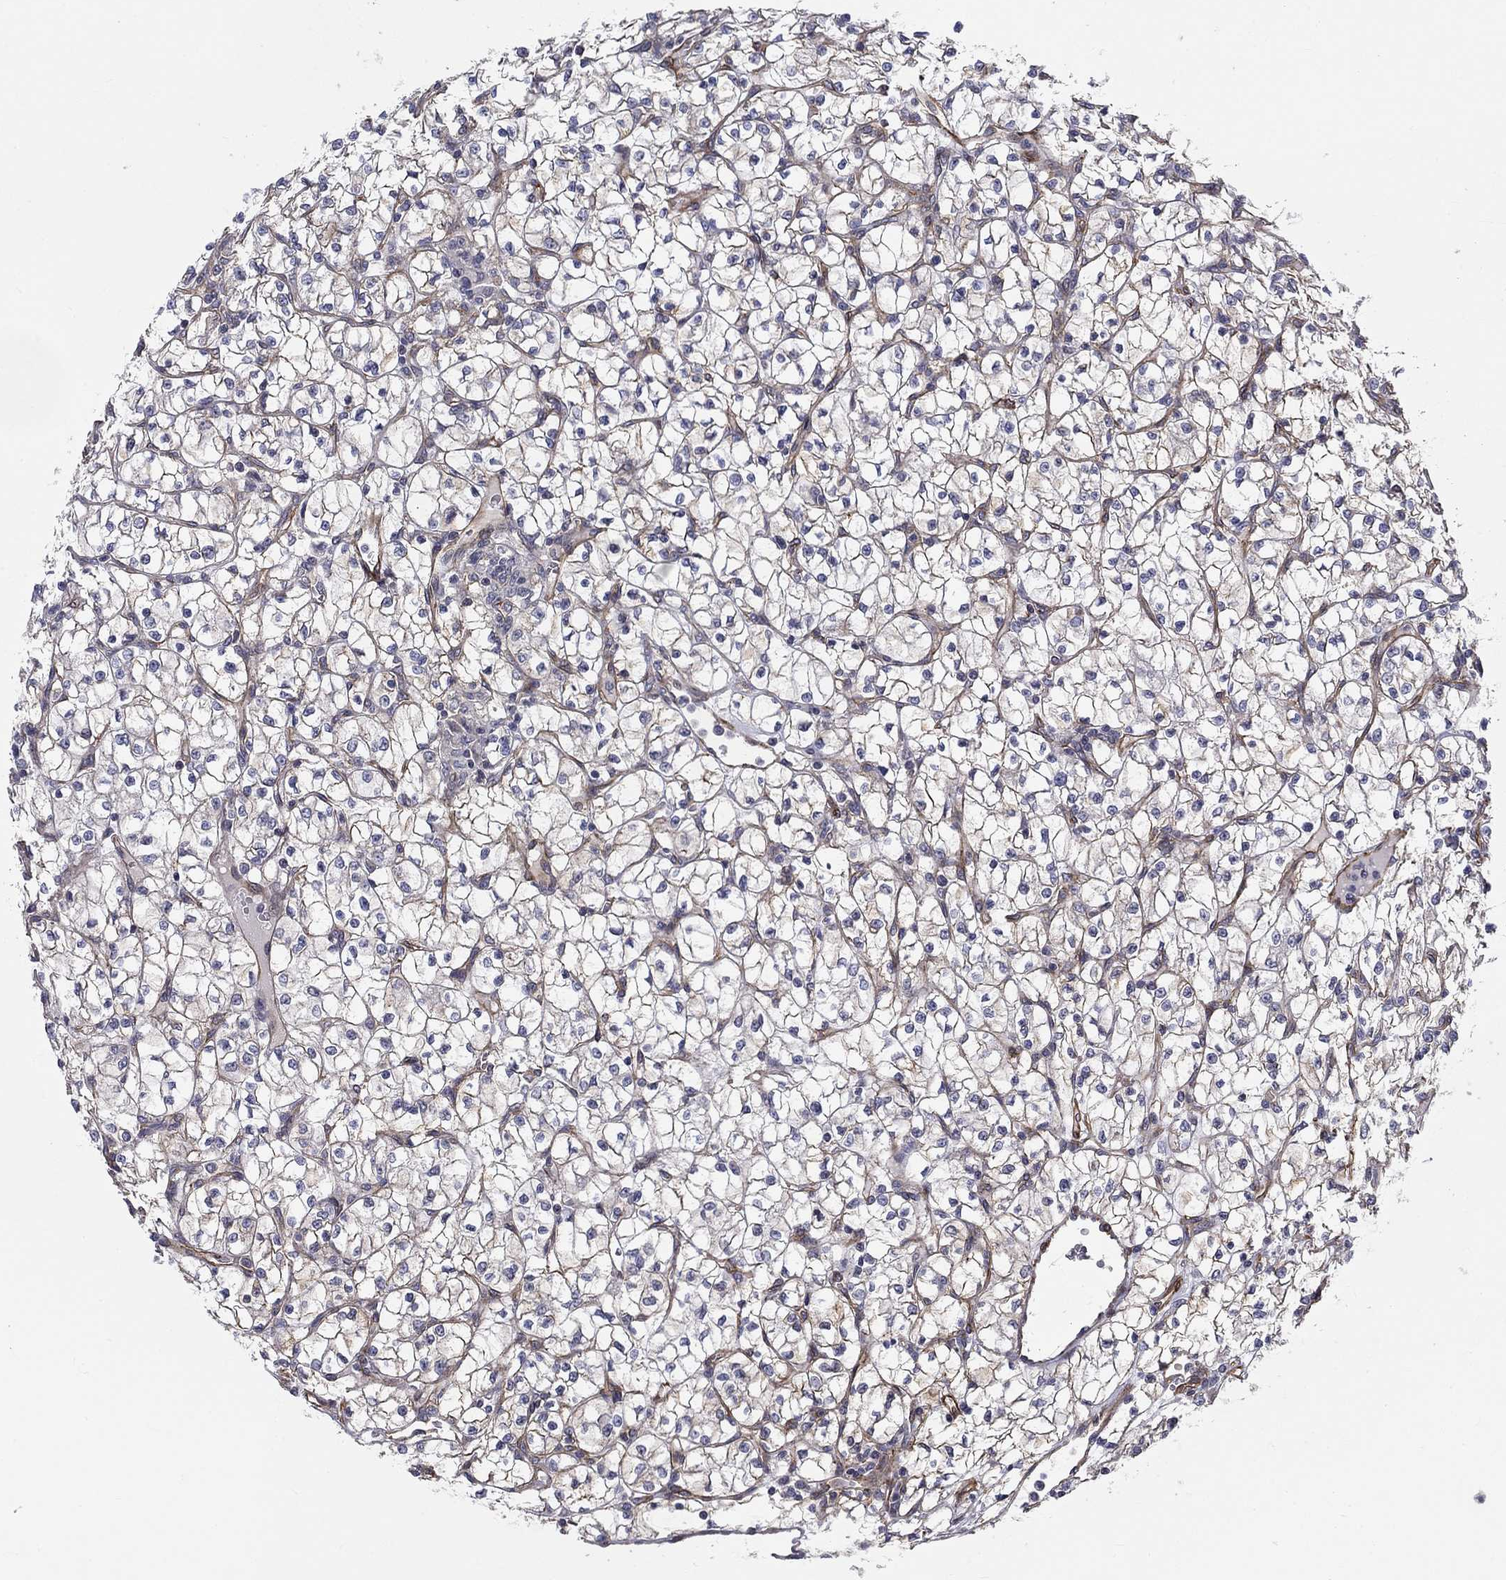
{"staining": {"intensity": "moderate", "quantity": "<25%", "location": "cytoplasmic/membranous"}, "tissue": "renal cancer", "cell_type": "Tumor cells", "image_type": "cancer", "snomed": [{"axis": "morphology", "description": "Adenocarcinoma, NOS"}, {"axis": "topography", "description": "Kidney"}], "caption": "Immunohistochemistry histopathology image of renal cancer (adenocarcinoma) stained for a protein (brown), which shows low levels of moderate cytoplasmic/membranous positivity in about <25% of tumor cells.", "gene": "SYNC", "patient": {"sex": "female", "age": 64}}